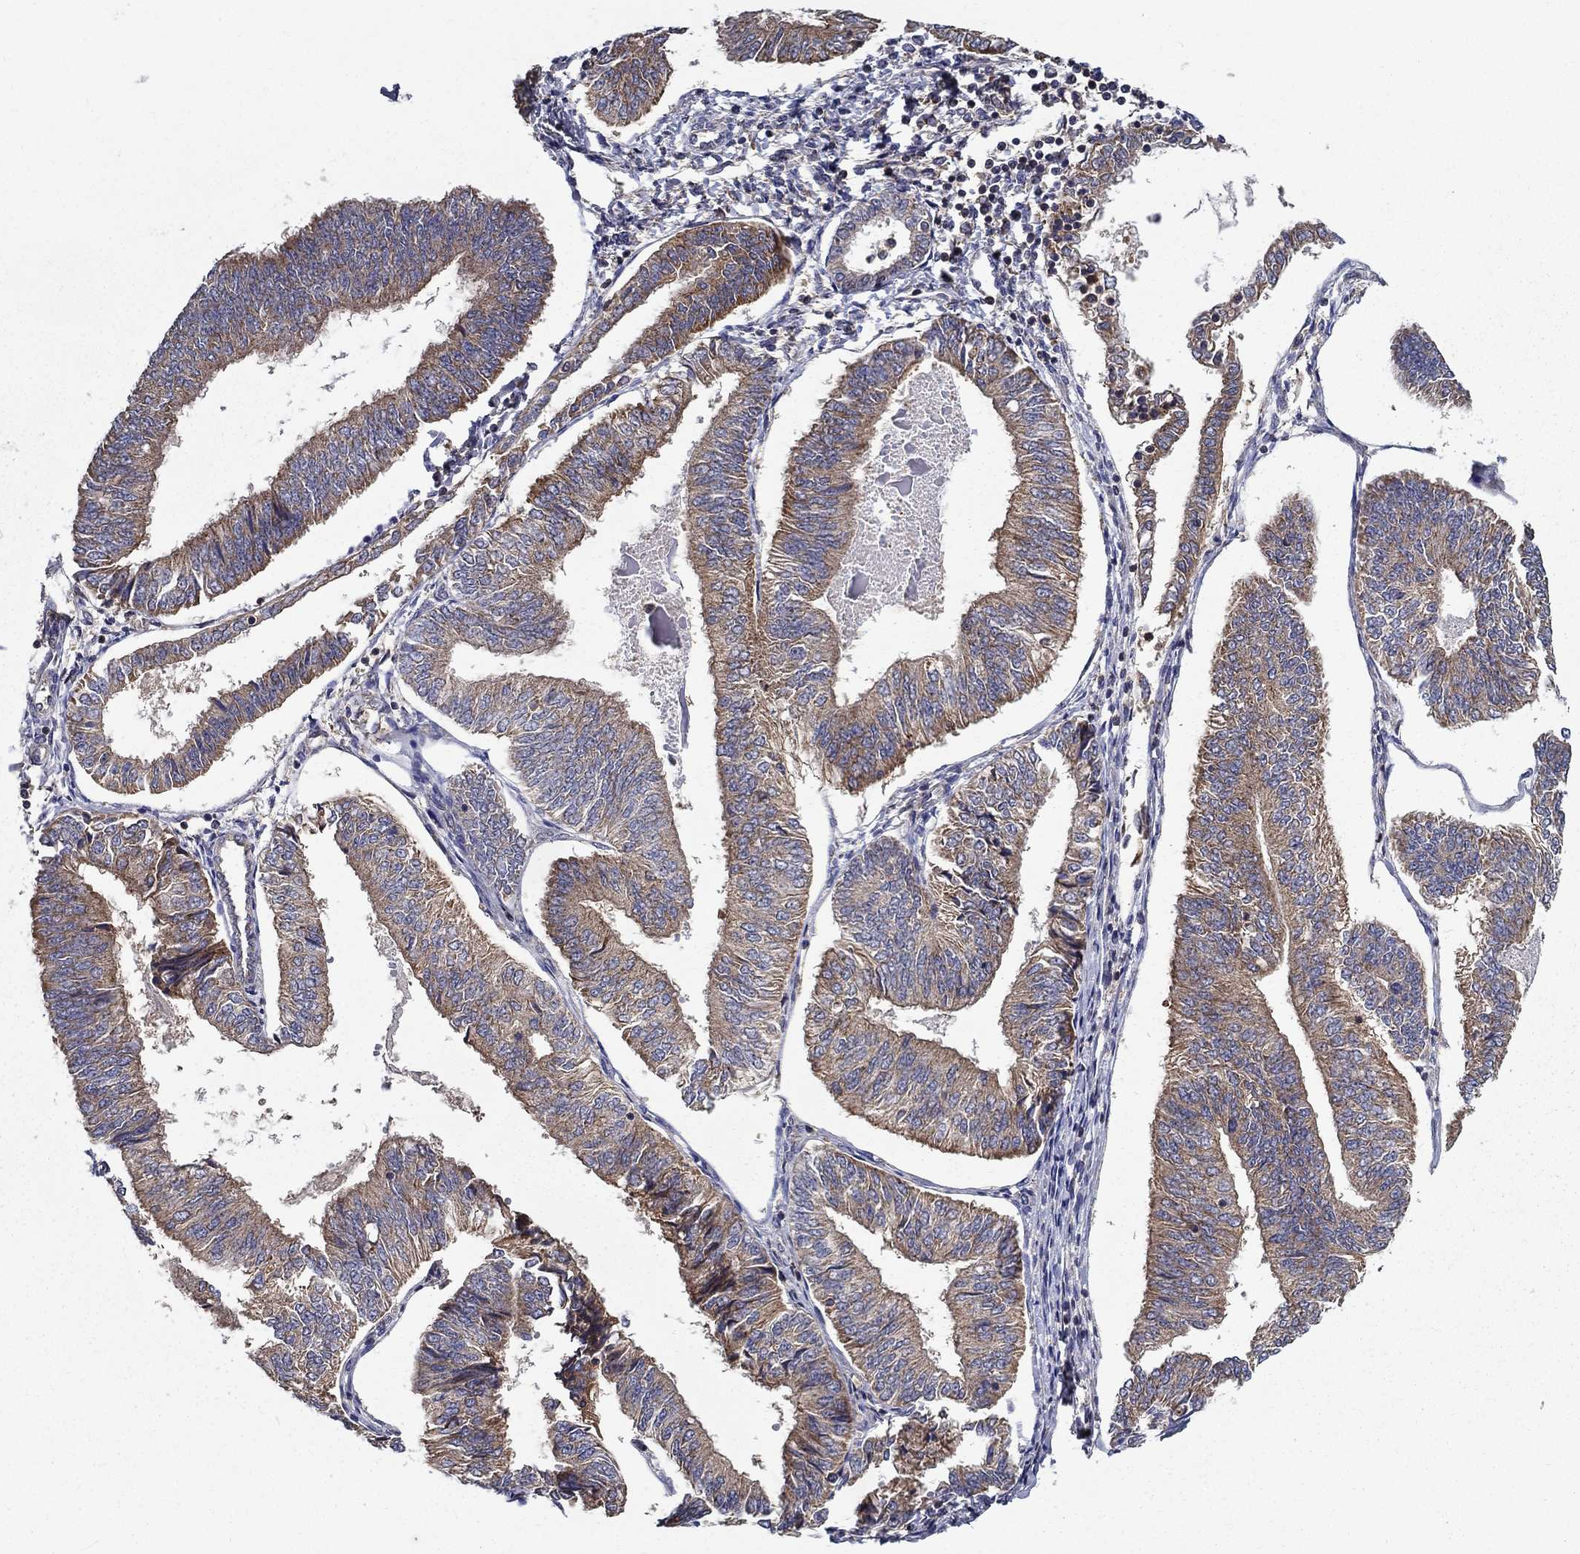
{"staining": {"intensity": "moderate", "quantity": "25%-75%", "location": "cytoplasmic/membranous"}, "tissue": "endometrial cancer", "cell_type": "Tumor cells", "image_type": "cancer", "snomed": [{"axis": "morphology", "description": "Adenocarcinoma, NOS"}, {"axis": "topography", "description": "Endometrium"}], "caption": "Human endometrial cancer (adenocarcinoma) stained with a brown dye shows moderate cytoplasmic/membranous positive positivity in approximately 25%-75% of tumor cells.", "gene": "ALDH4A1", "patient": {"sex": "female", "age": 58}}